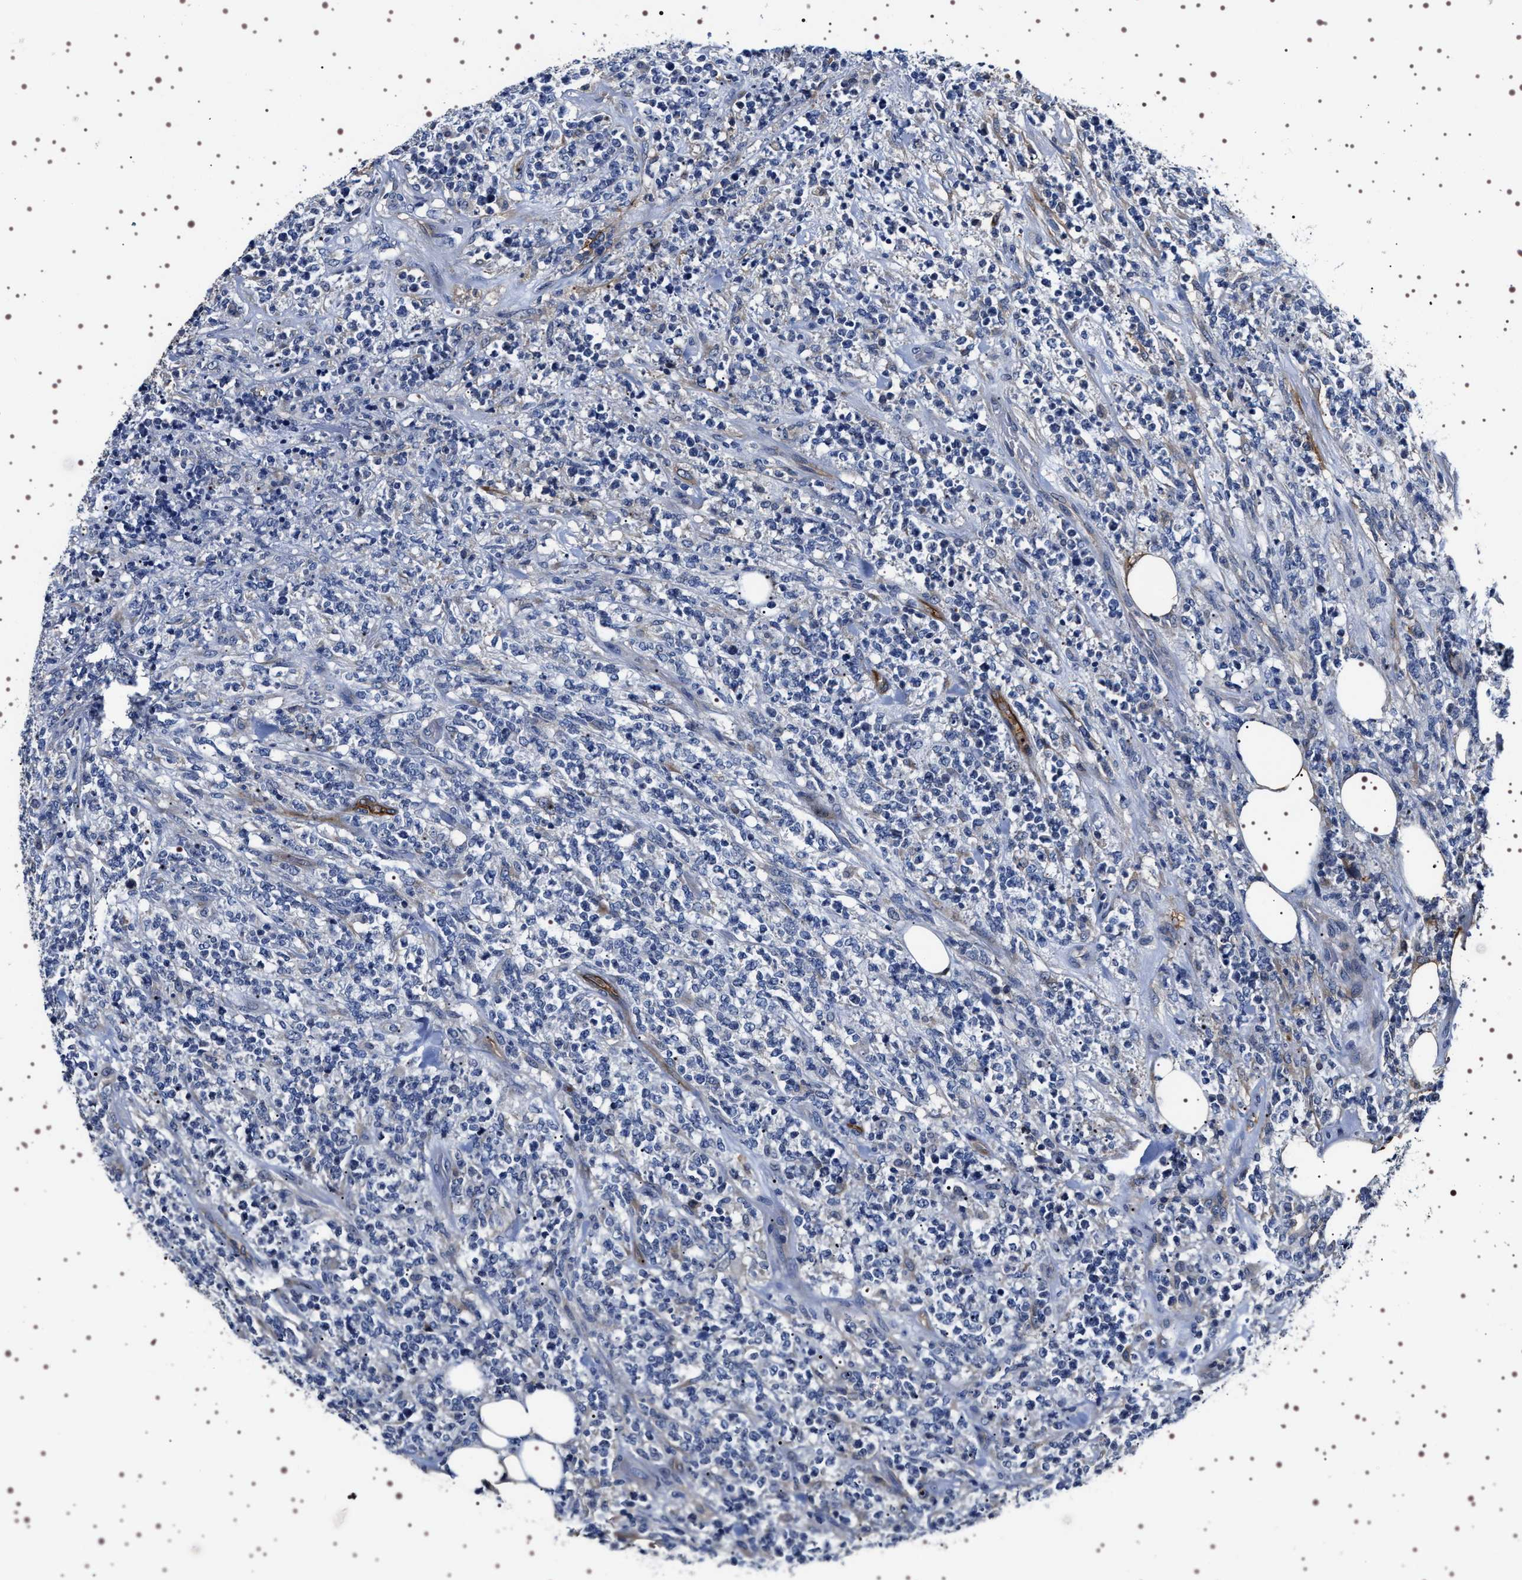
{"staining": {"intensity": "negative", "quantity": "none", "location": "none"}, "tissue": "lymphoma", "cell_type": "Tumor cells", "image_type": "cancer", "snomed": [{"axis": "morphology", "description": "Malignant lymphoma, non-Hodgkin's type, High grade"}, {"axis": "topography", "description": "Soft tissue"}], "caption": "High power microscopy histopathology image of an immunohistochemistry (IHC) histopathology image of high-grade malignant lymphoma, non-Hodgkin's type, revealing no significant positivity in tumor cells.", "gene": "ALPL", "patient": {"sex": "male", "age": 18}}